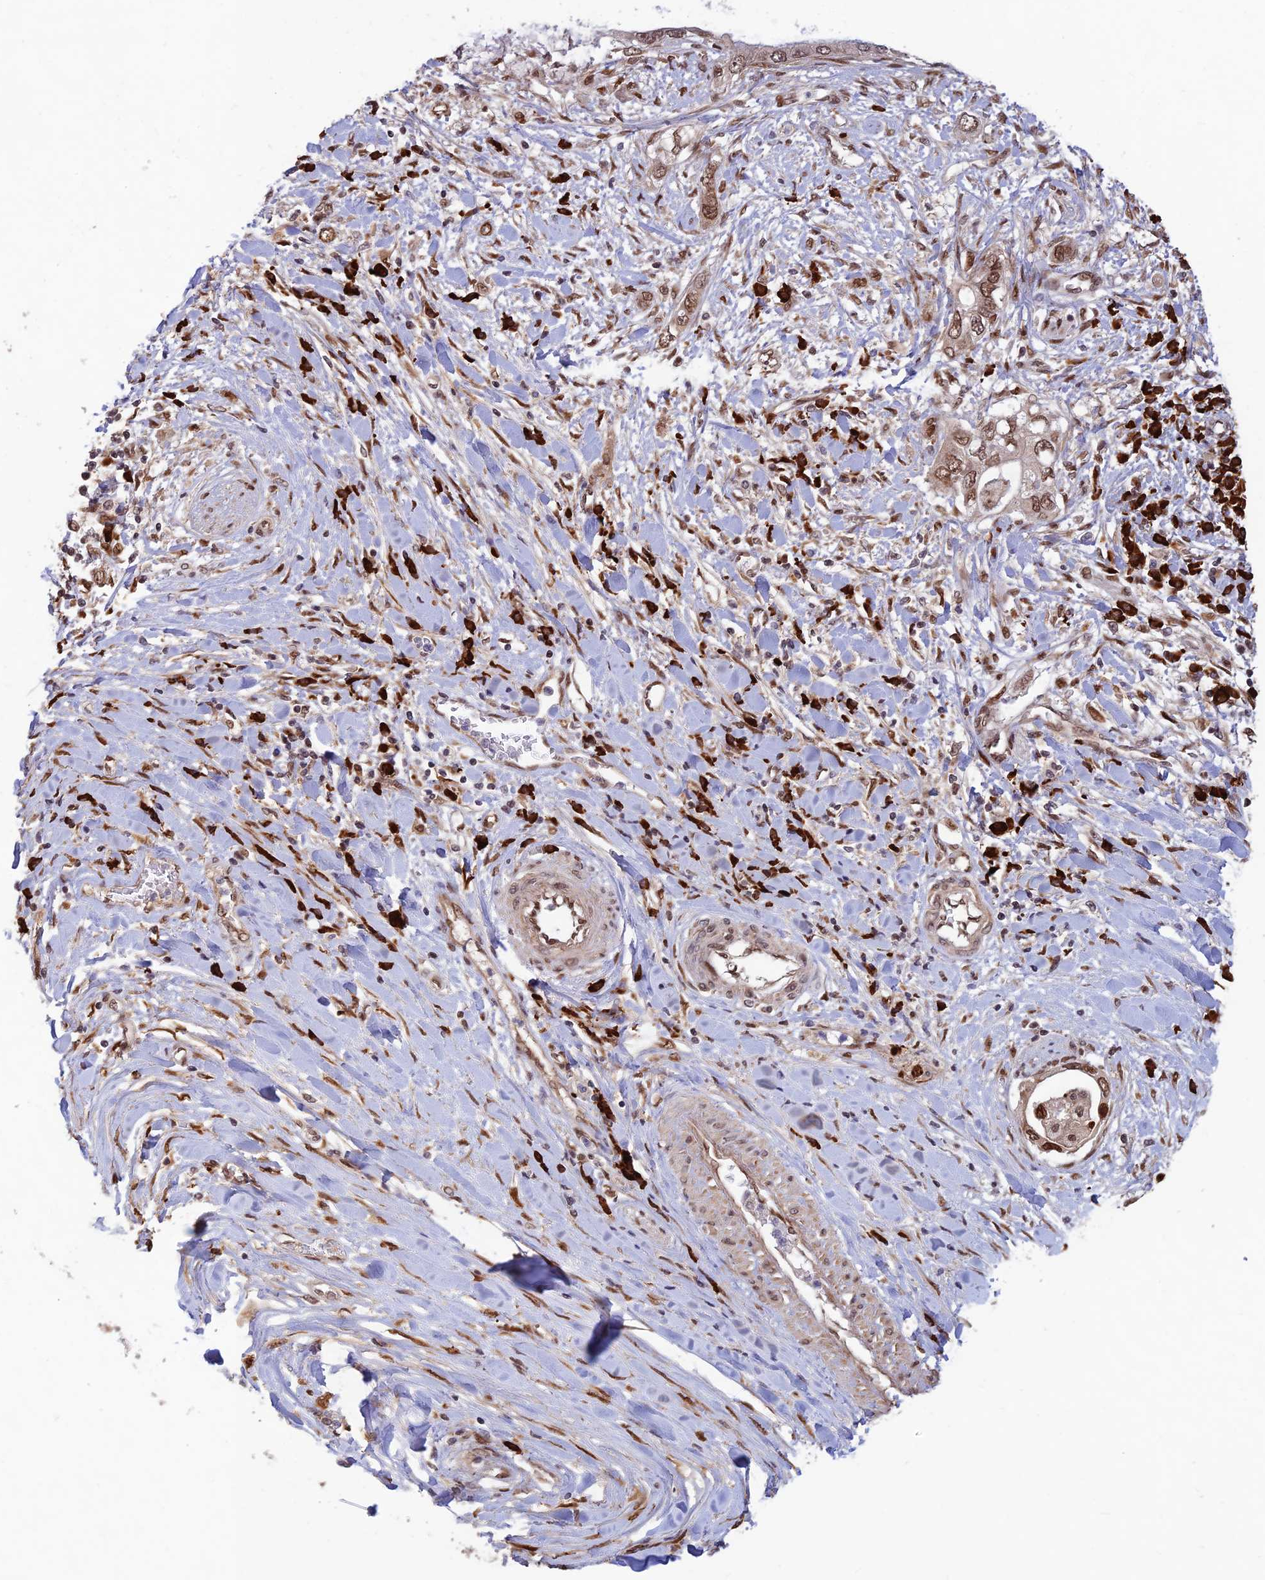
{"staining": {"intensity": "moderate", "quantity": ">75%", "location": "nuclear"}, "tissue": "pancreatic cancer", "cell_type": "Tumor cells", "image_type": "cancer", "snomed": [{"axis": "morphology", "description": "Inflammation, NOS"}, {"axis": "morphology", "description": "Adenocarcinoma, NOS"}, {"axis": "topography", "description": "Pancreas"}], "caption": "A photomicrograph showing moderate nuclear positivity in approximately >75% of tumor cells in pancreatic cancer (adenocarcinoma), as visualized by brown immunohistochemical staining.", "gene": "ZNF565", "patient": {"sex": "female", "age": 56}}